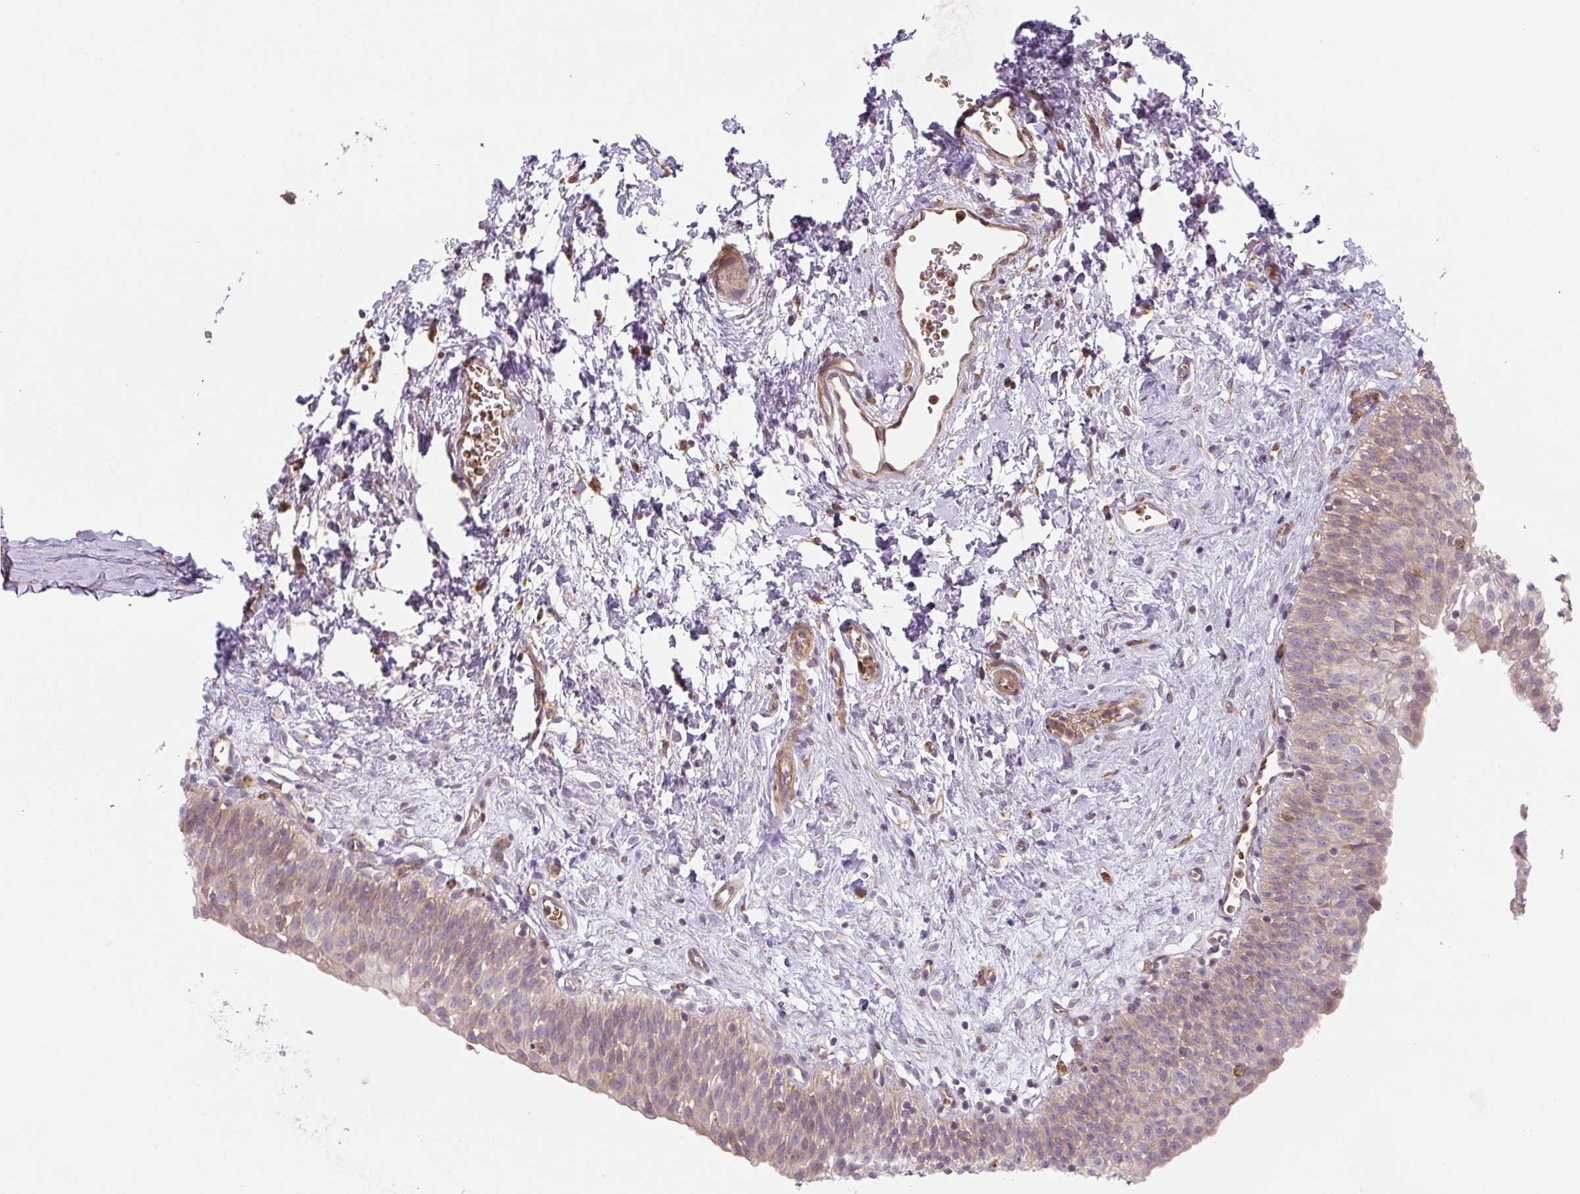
{"staining": {"intensity": "moderate", "quantity": ">75%", "location": "cytoplasmic/membranous"}, "tissue": "urinary bladder", "cell_type": "Urothelial cells", "image_type": "normal", "snomed": [{"axis": "morphology", "description": "Normal tissue, NOS"}, {"axis": "topography", "description": "Urinary bladder"}], "caption": "IHC (DAB) staining of normal human urinary bladder shows moderate cytoplasmic/membranous protein staining in about >75% of urothelial cells.", "gene": "RASA1", "patient": {"sex": "male", "age": 51}}